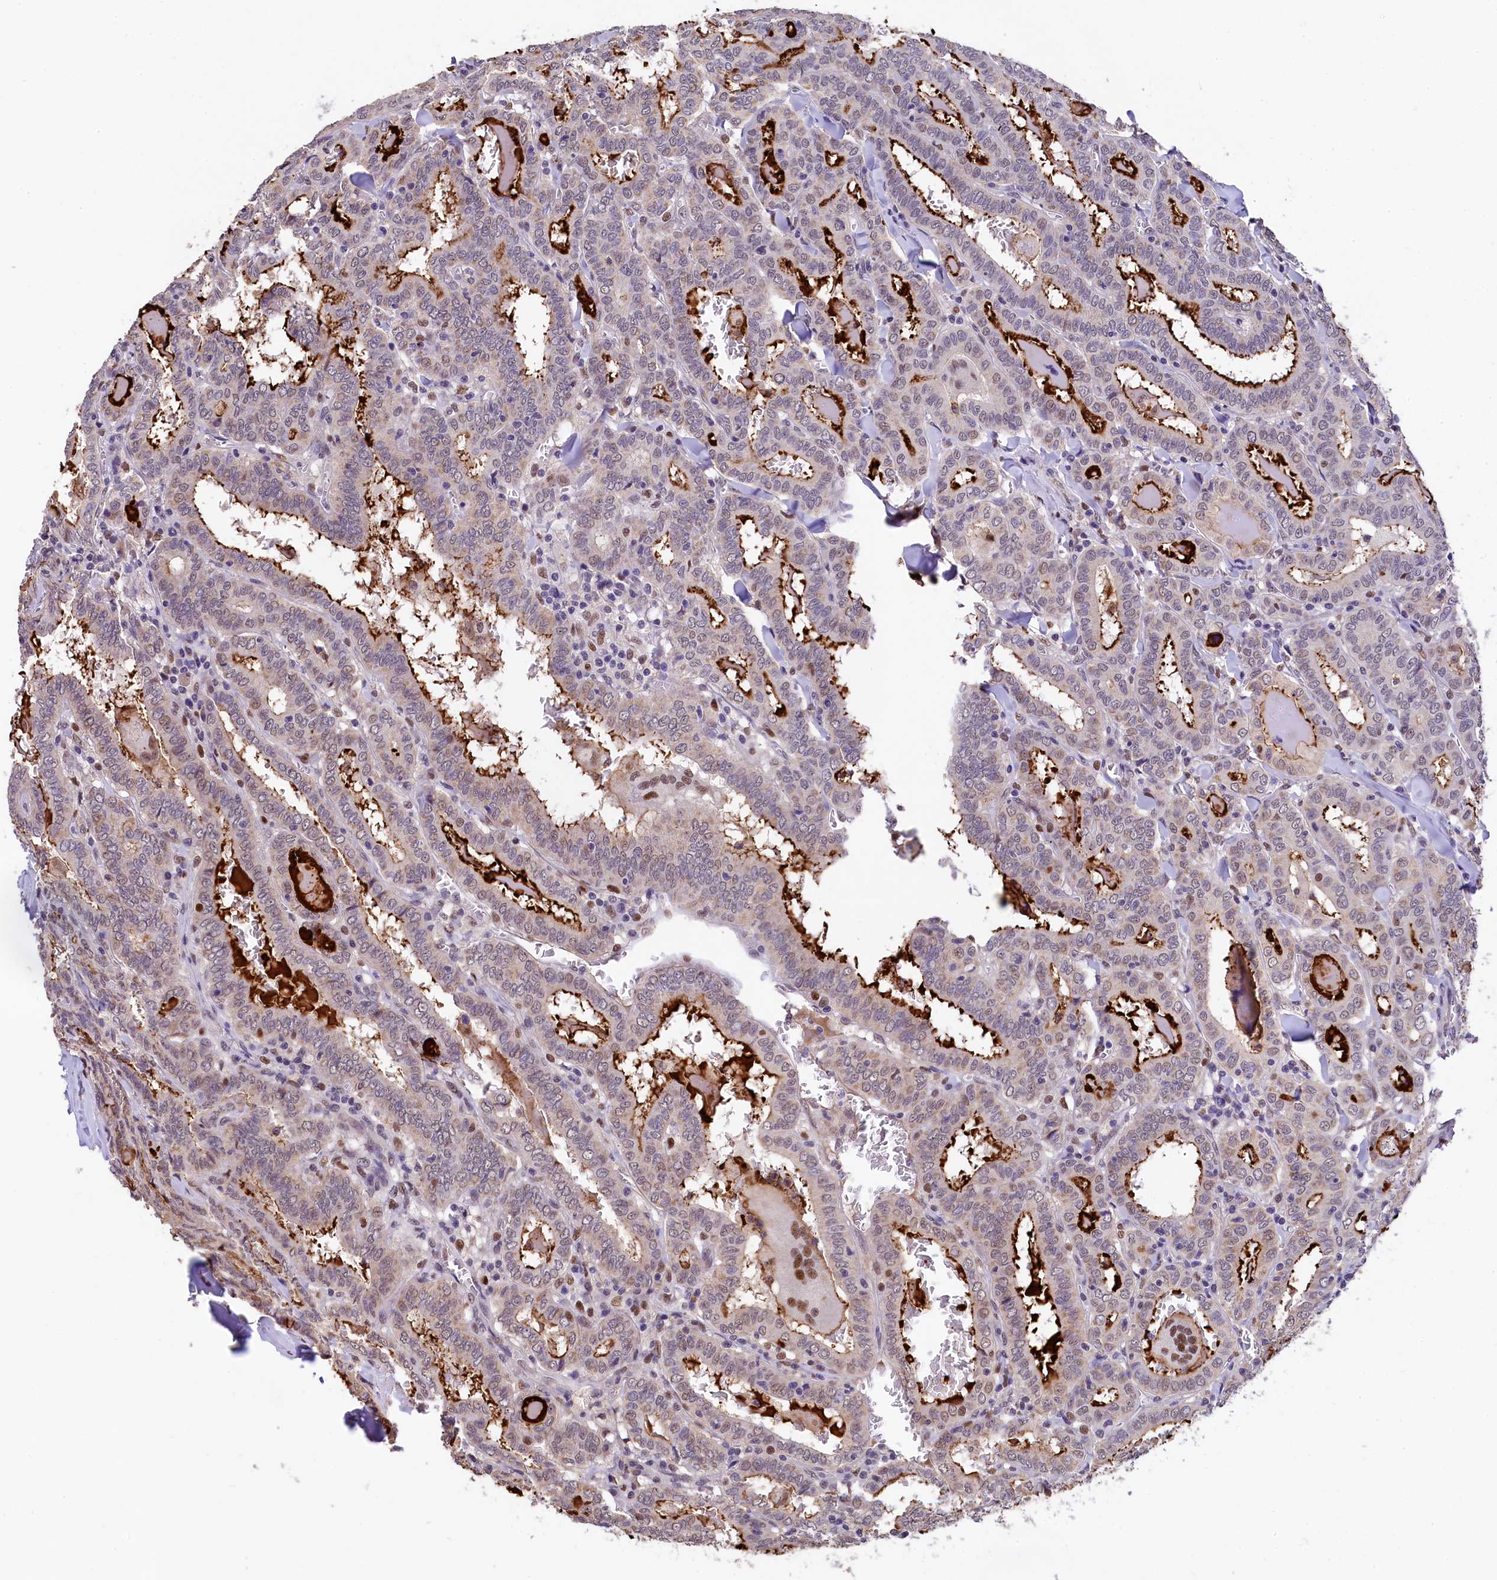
{"staining": {"intensity": "weak", "quantity": "<25%", "location": "nuclear"}, "tissue": "thyroid cancer", "cell_type": "Tumor cells", "image_type": "cancer", "snomed": [{"axis": "morphology", "description": "Papillary adenocarcinoma, NOS"}, {"axis": "topography", "description": "Thyroid gland"}], "caption": "Human thyroid papillary adenocarcinoma stained for a protein using immunohistochemistry (IHC) displays no staining in tumor cells.", "gene": "HECTD4", "patient": {"sex": "female", "age": 72}}